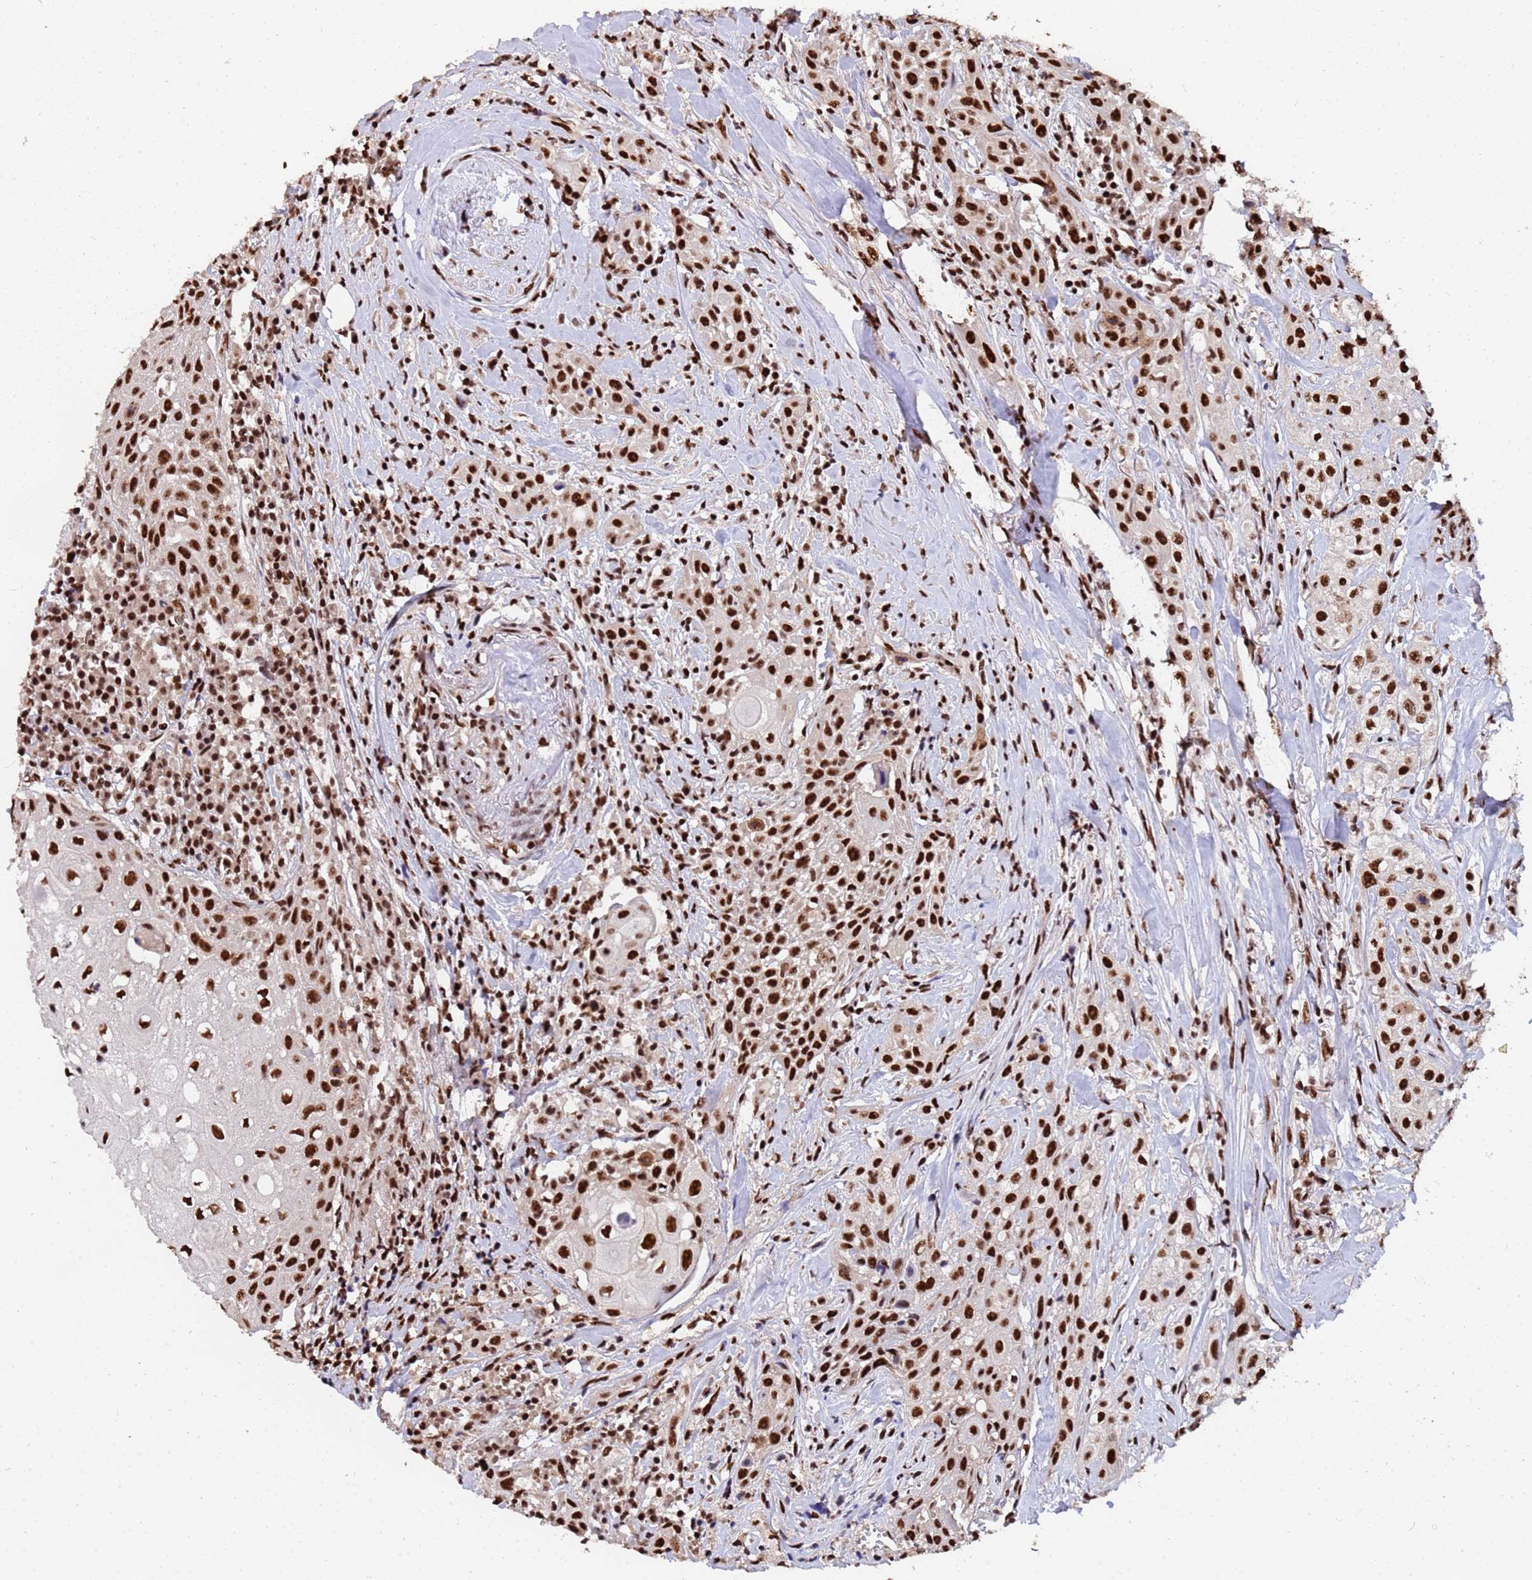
{"staining": {"intensity": "strong", "quantity": ">75%", "location": "nuclear"}, "tissue": "head and neck cancer", "cell_type": "Tumor cells", "image_type": "cancer", "snomed": [{"axis": "morphology", "description": "Squamous cell carcinoma, NOS"}, {"axis": "topography", "description": "Oral tissue"}, {"axis": "topography", "description": "Head-Neck"}], "caption": "Protein staining by immunohistochemistry (IHC) reveals strong nuclear staining in approximately >75% of tumor cells in head and neck cancer.", "gene": "SF3B2", "patient": {"sex": "female", "age": 82}}